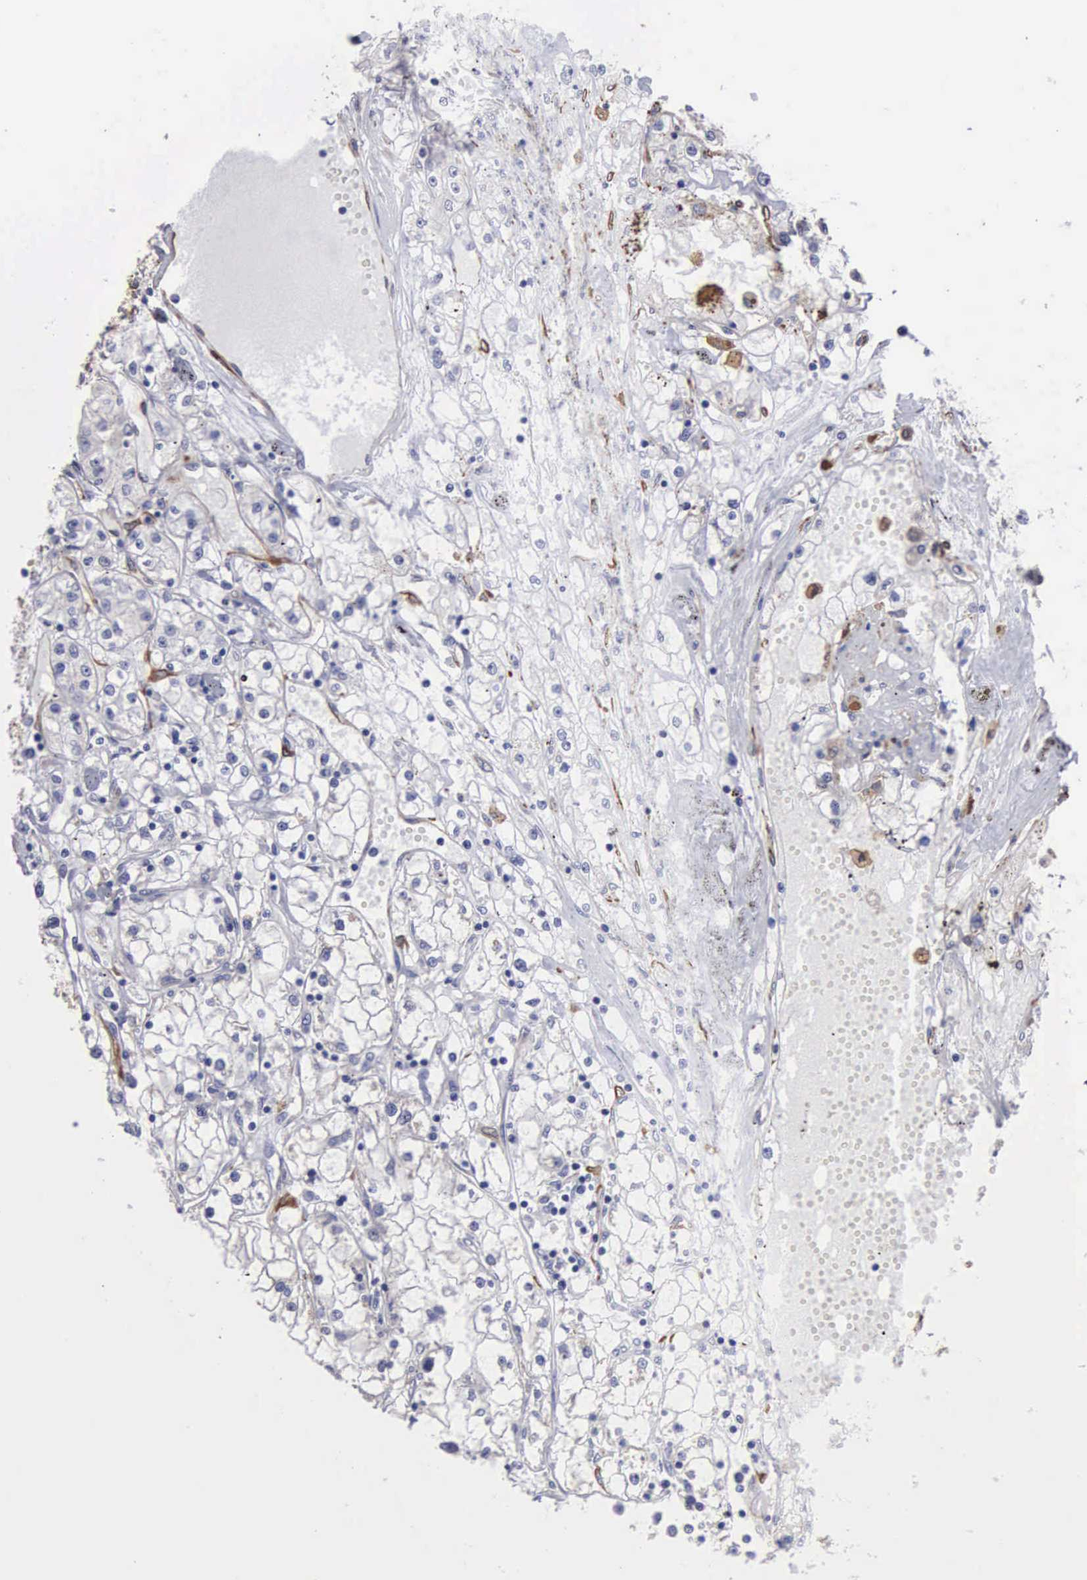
{"staining": {"intensity": "negative", "quantity": "none", "location": "none"}, "tissue": "renal cancer", "cell_type": "Tumor cells", "image_type": "cancer", "snomed": [{"axis": "morphology", "description": "Adenocarcinoma, NOS"}, {"axis": "topography", "description": "Kidney"}], "caption": "Immunohistochemistry of adenocarcinoma (renal) displays no positivity in tumor cells. (DAB IHC visualized using brightfield microscopy, high magnification).", "gene": "LIN52", "patient": {"sex": "male", "age": 56}}